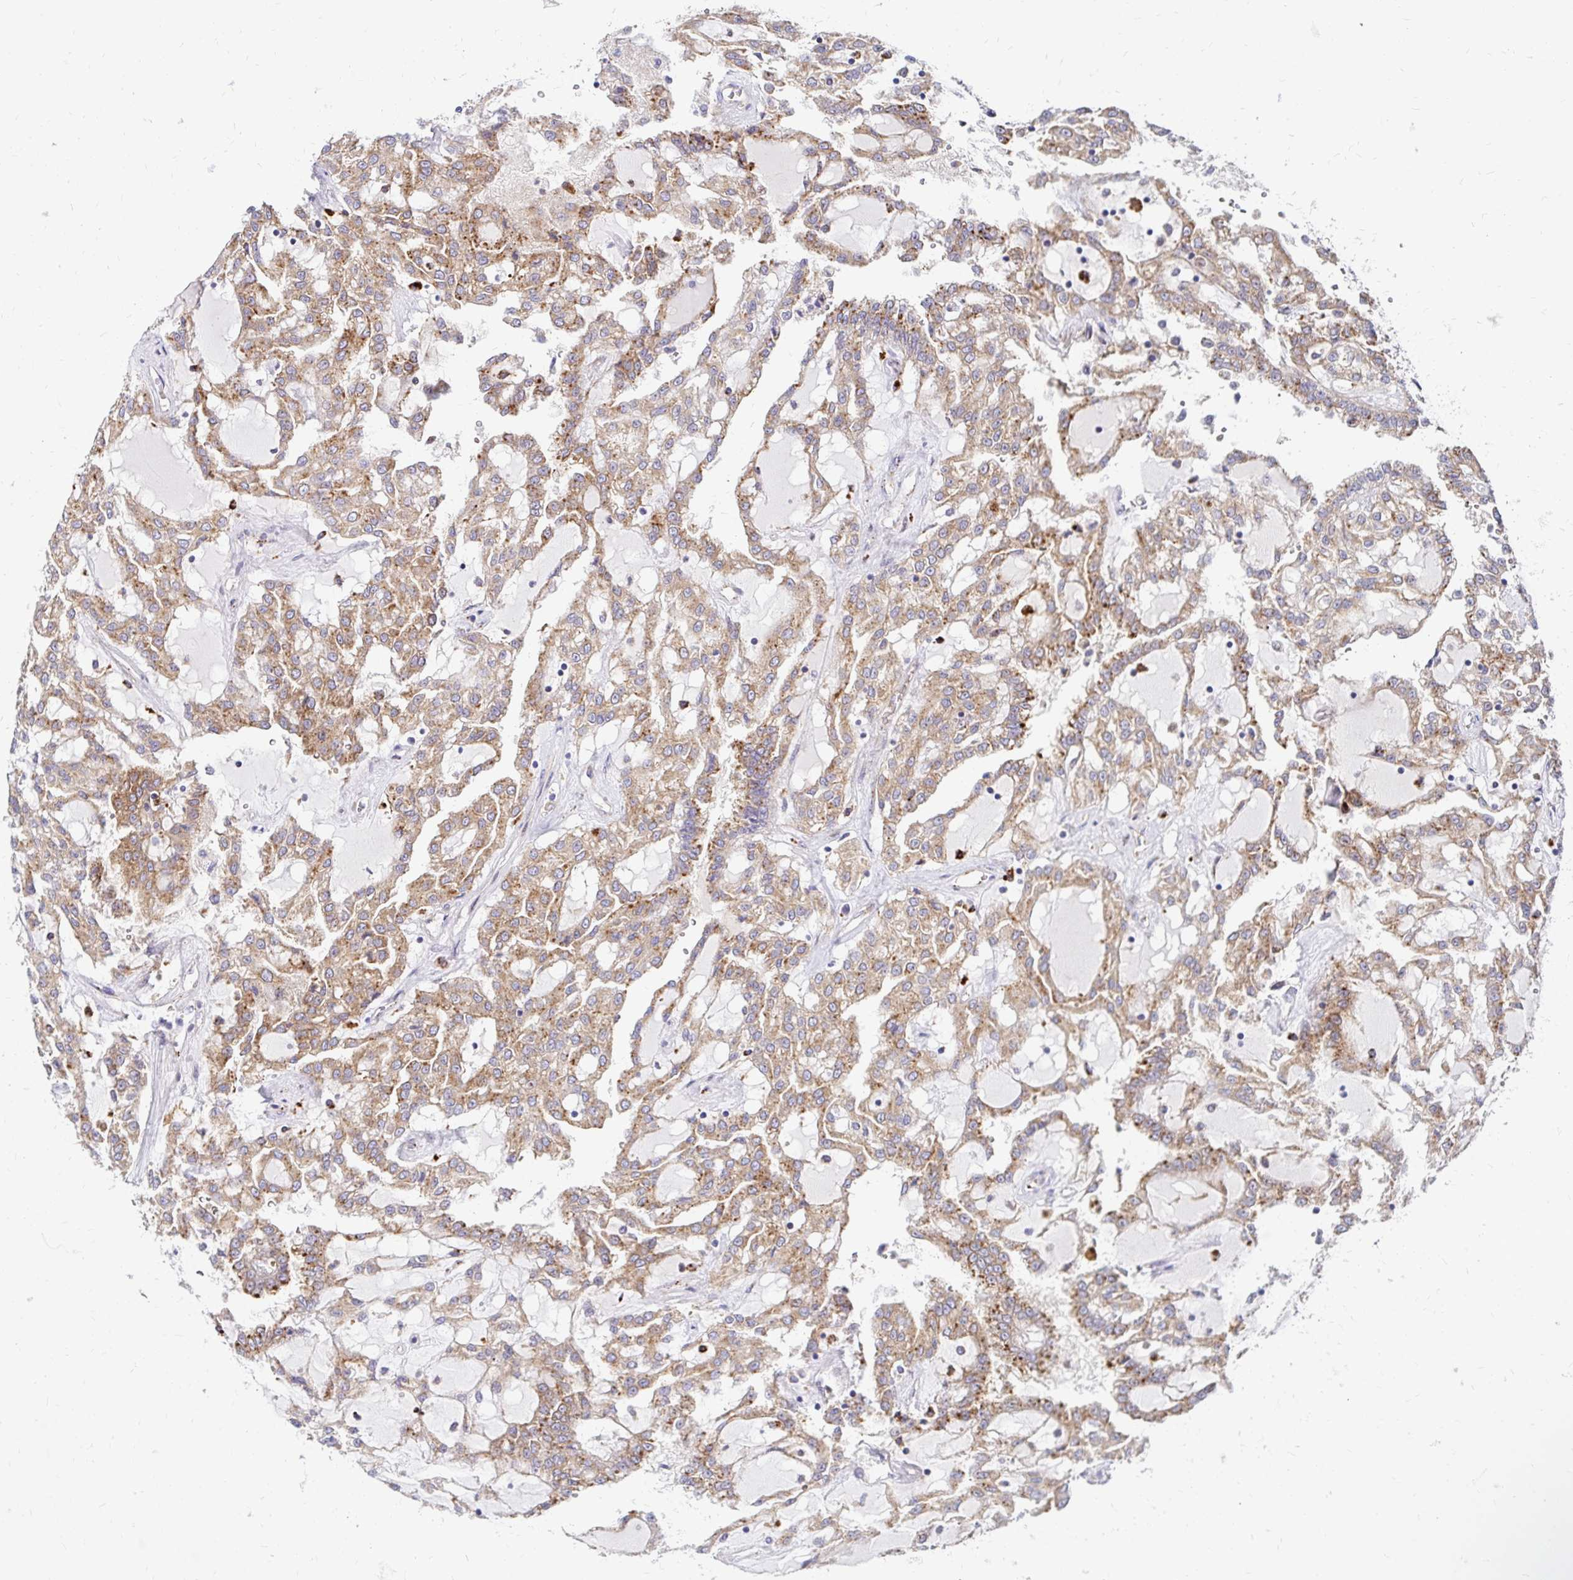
{"staining": {"intensity": "weak", "quantity": ">75%", "location": "cytoplasmic/membranous"}, "tissue": "renal cancer", "cell_type": "Tumor cells", "image_type": "cancer", "snomed": [{"axis": "morphology", "description": "Adenocarcinoma, NOS"}, {"axis": "topography", "description": "Kidney"}], "caption": "Immunohistochemistry histopathology image of neoplastic tissue: renal cancer (adenocarcinoma) stained using immunohistochemistry demonstrates low levels of weak protein expression localized specifically in the cytoplasmic/membranous of tumor cells, appearing as a cytoplasmic/membranous brown color.", "gene": "IDUA", "patient": {"sex": "male", "age": 63}}